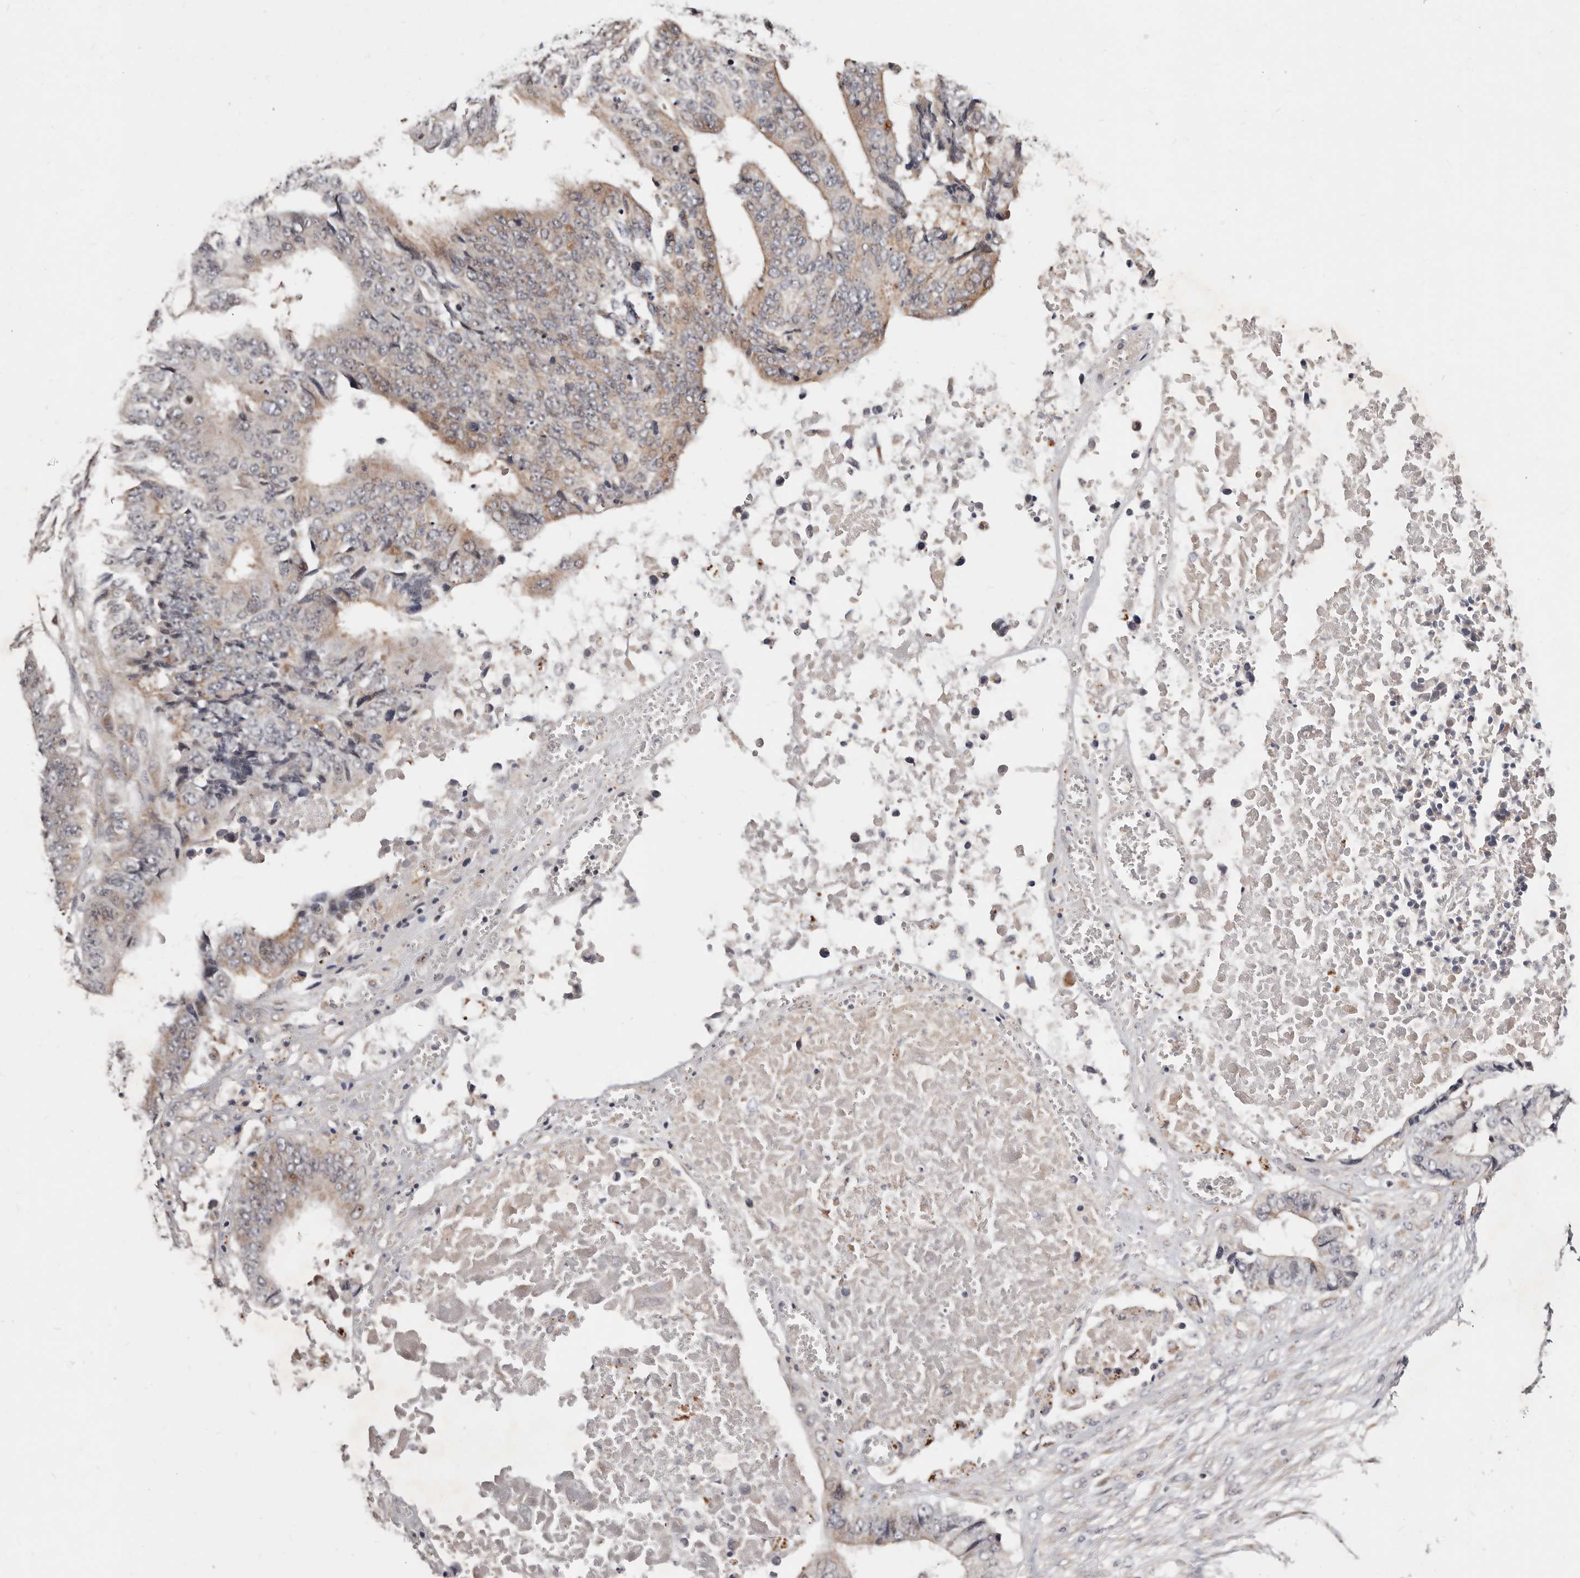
{"staining": {"intensity": "weak", "quantity": "25%-75%", "location": "cytoplasmic/membranous"}, "tissue": "colorectal cancer", "cell_type": "Tumor cells", "image_type": "cancer", "snomed": [{"axis": "morphology", "description": "Adenocarcinoma, NOS"}, {"axis": "topography", "description": "Rectum"}], "caption": "The photomicrograph exhibits staining of colorectal cancer (adenocarcinoma), revealing weak cytoplasmic/membranous protein expression (brown color) within tumor cells.", "gene": "USP33", "patient": {"sex": "male", "age": 84}}